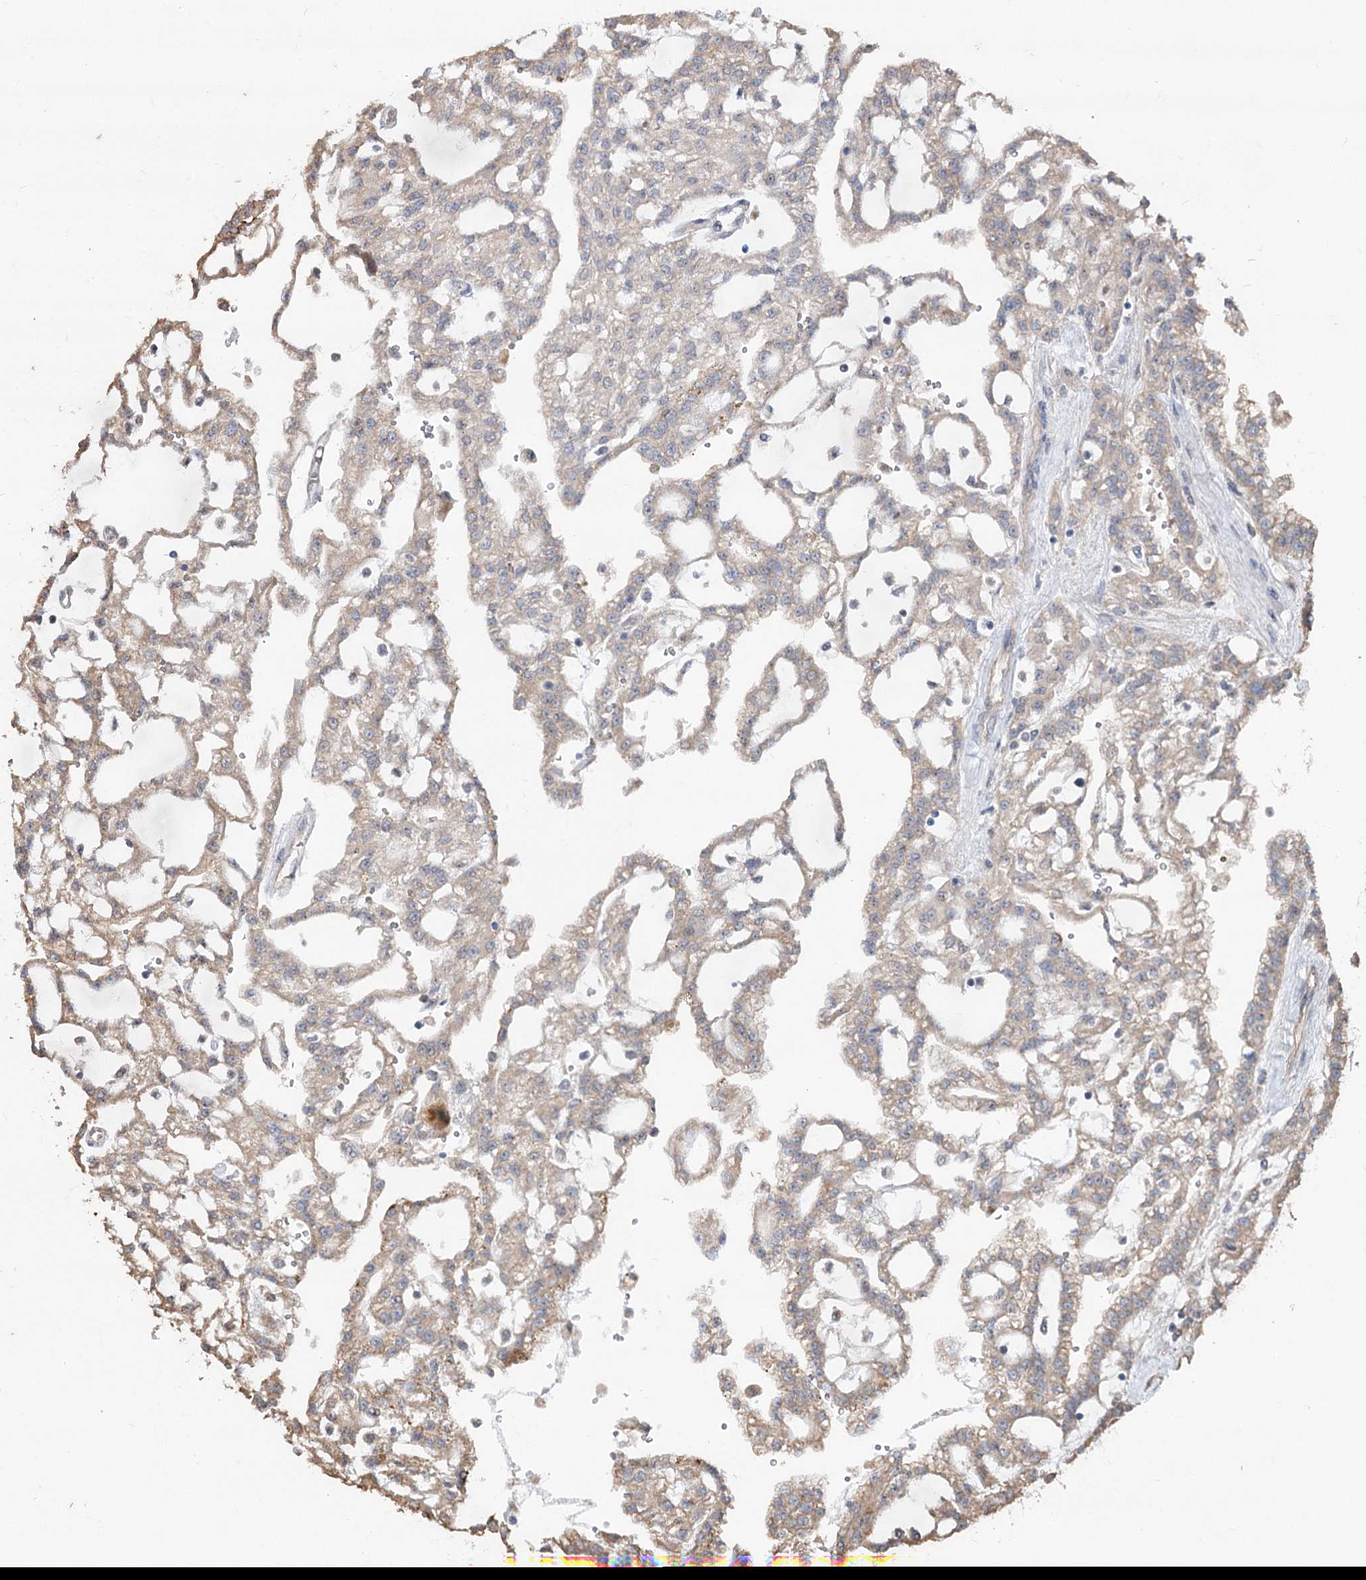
{"staining": {"intensity": "weak", "quantity": "25%-75%", "location": "cytoplasmic/membranous"}, "tissue": "renal cancer", "cell_type": "Tumor cells", "image_type": "cancer", "snomed": [{"axis": "morphology", "description": "Adenocarcinoma, NOS"}, {"axis": "topography", "description": "Kidney"}], "caption": "Weak cytoplasmic/membranous expression is seen in about 25%-75% of tumor cells in adenocarcinoma (renal).", "gene": "SPART", "patient": {"sex": "male", "age": 63}}